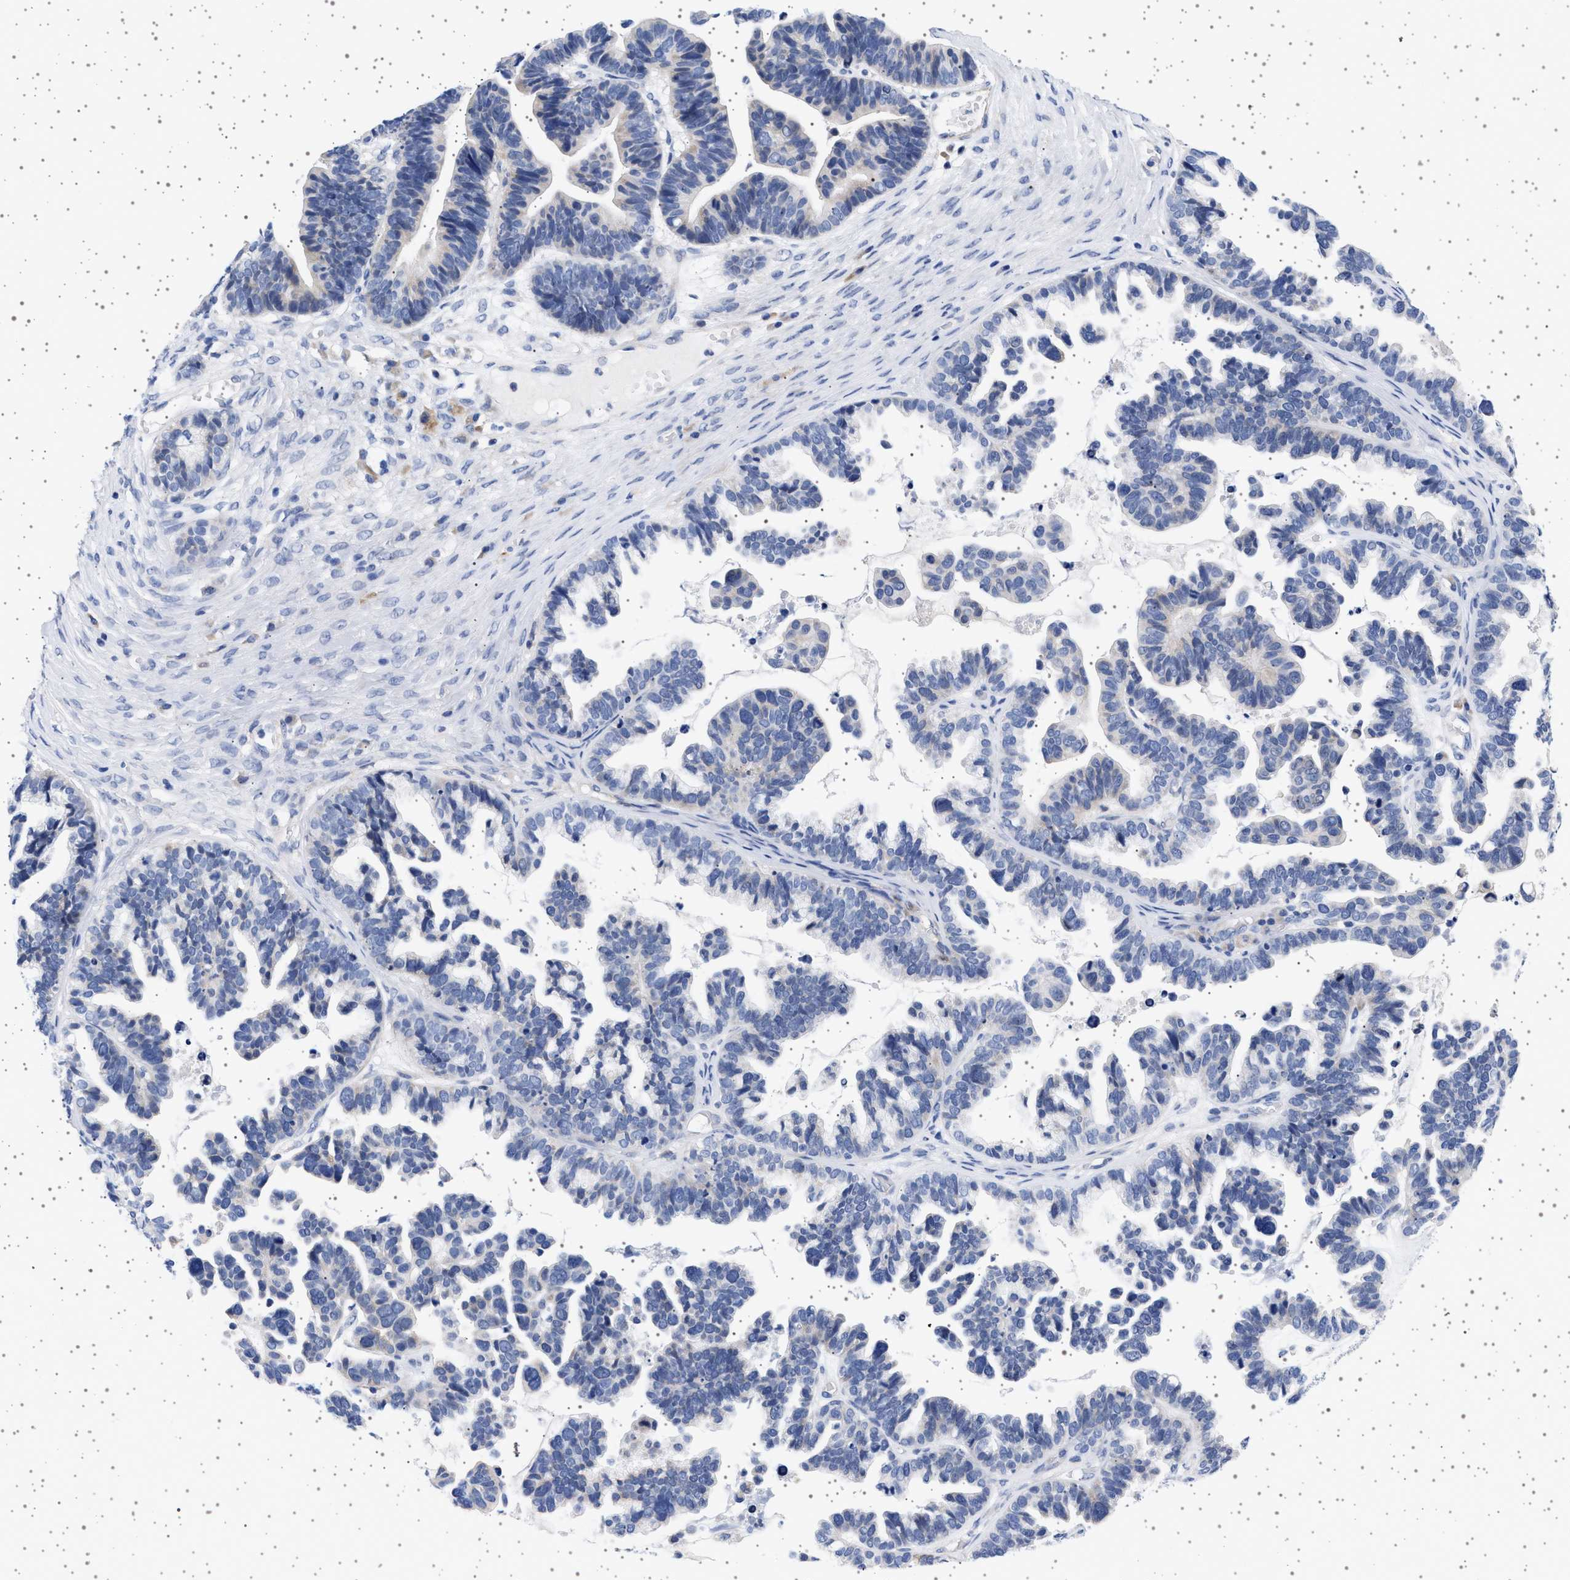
{"staining": {"intensity": "negative", "quantity": "none", "location": "none"}, "tissue": "ovarian cancer", "cell_type": "Tumor cells", "image_type": "cancer", "snomed": [{"axis": "morphology", "description": "Cystadenocarcinoma, serous, NOS"}, {"axis": "topography", "description": "Ovary"}], "caption": "Photomicrograph shows no protein expression in tumor cells of serous cystadenocarcinoma (ovarian) tissue. The staining was performed using DAB (3,3'-diaminobenzidine) to visualize the protein expression in brown, while the nuclei were stained in blue with hematoxylin (Magnification: 20x).", "gene": "TRMT10B", "patient": {"sex": "female", "age": 56}}